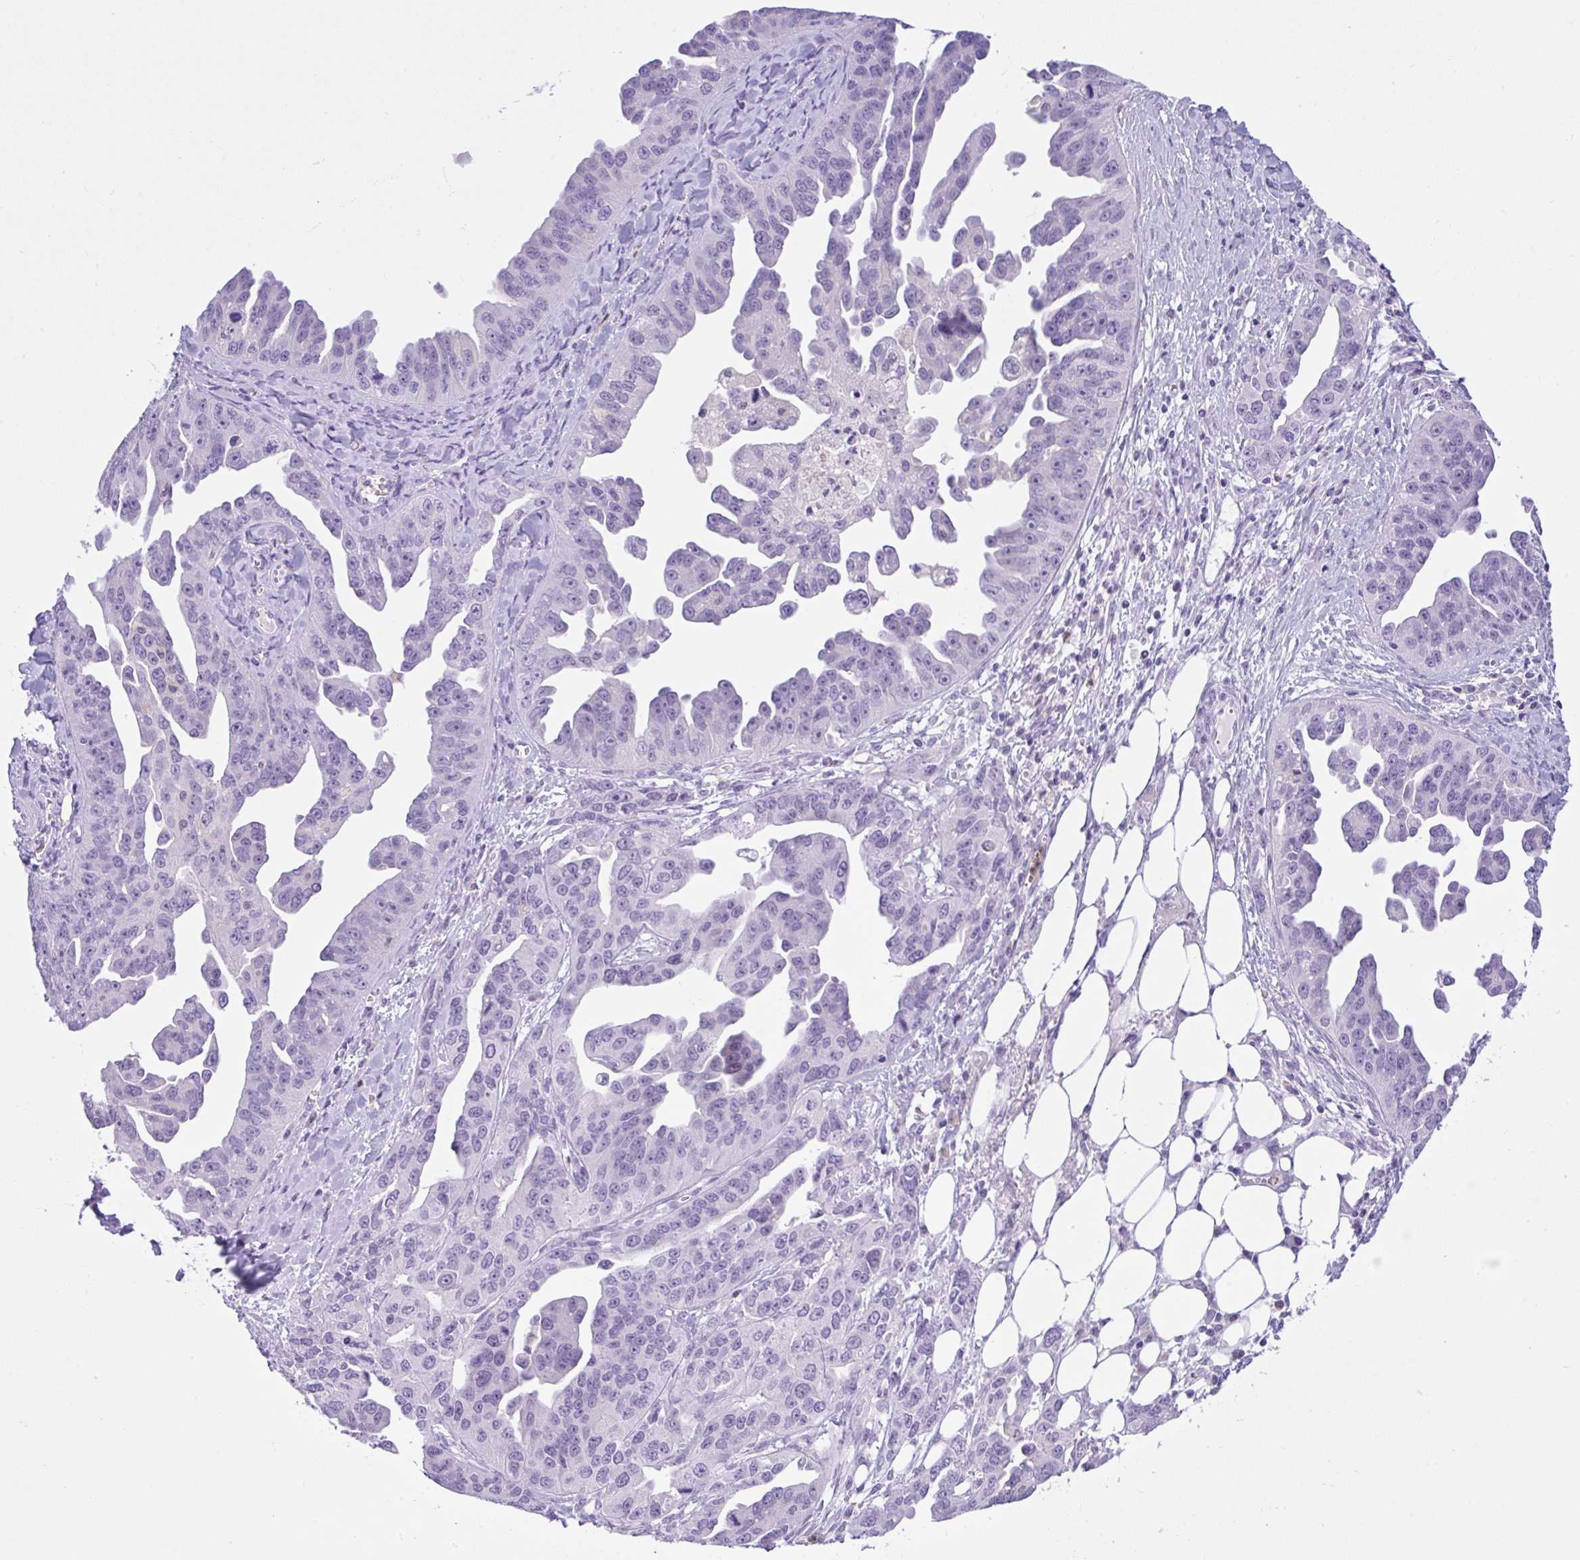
{"staining": {"intensity": "negative", "quantity": "none", "location": "none"}, "tissue": "ovarian cancer", "cell_type": "Tumor cells", "image_type": "cancer", "snomed": [{"axis": "morphology", "description": "Cystadenocarcinoma, serous, NOS"}, {"axis": "topography", "description": "Ovary"}], "caption": "The histopathology image shows no significant staining in tumor cells of serous cystadenocarcinoma (ovarian).", "gene": "NCF1", "patient": {"sex": "female", "age": 75}}